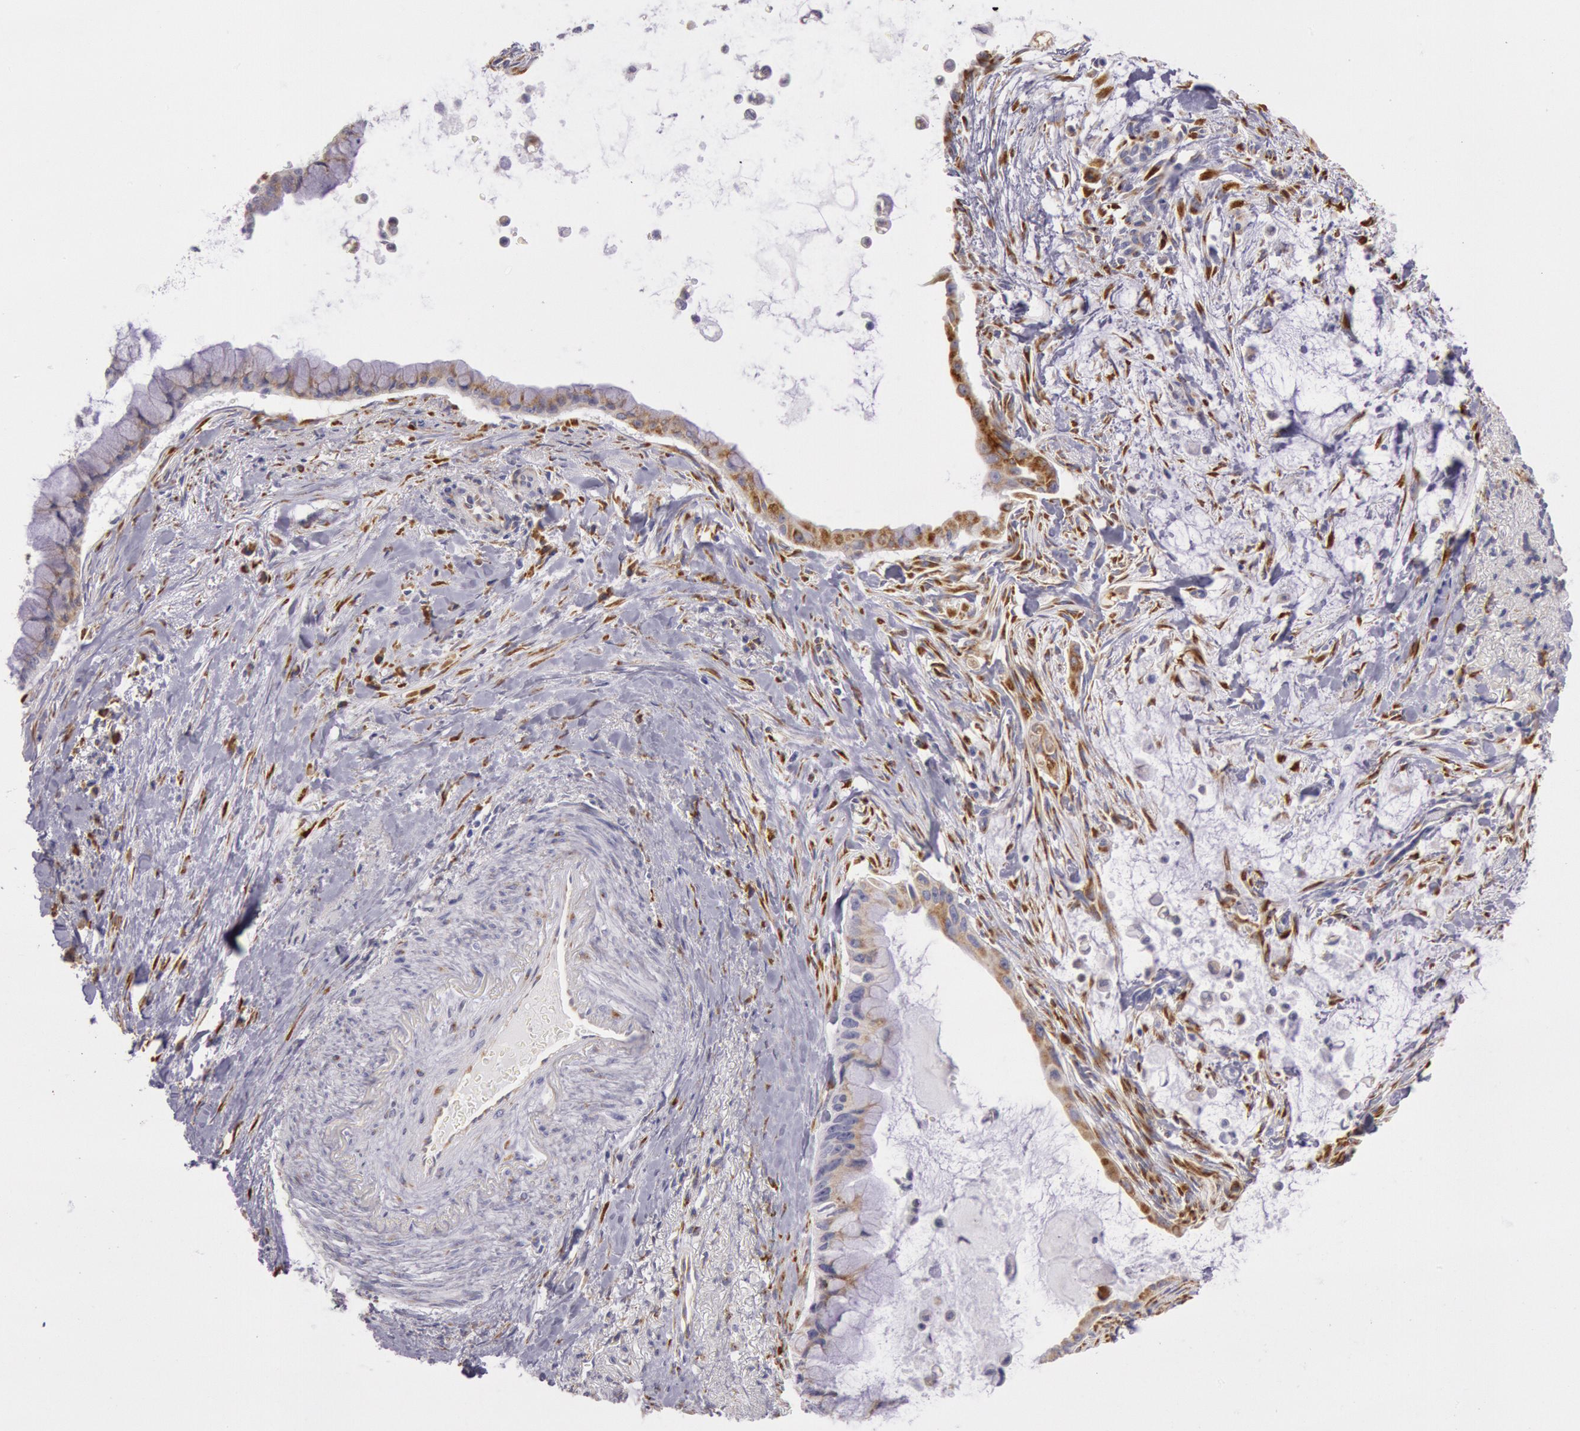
{"staining": {"intensity": "weak", "quantity": "25%-75%", "location": "nuclear"}, "tissue": "pancreatic cancer", "cell_type": "Tumor cells", "image_type": "cancer", "snomed": [{"axis": "morphology", "description": "Adenocarcinoma, NOS"}, {"axis": "topography", "description": "Pancreas"}], "caption": "This micrograph exhibits pancreatic cancer (adenocarcinoma) stained with IHC to label a protein in brown. The nuclear of tumor cells show weak positivity for the protein. Nuclei are counter-stained blue.", "gene": "CIDEB", "patient": {"sex": "male", "age": 59}}